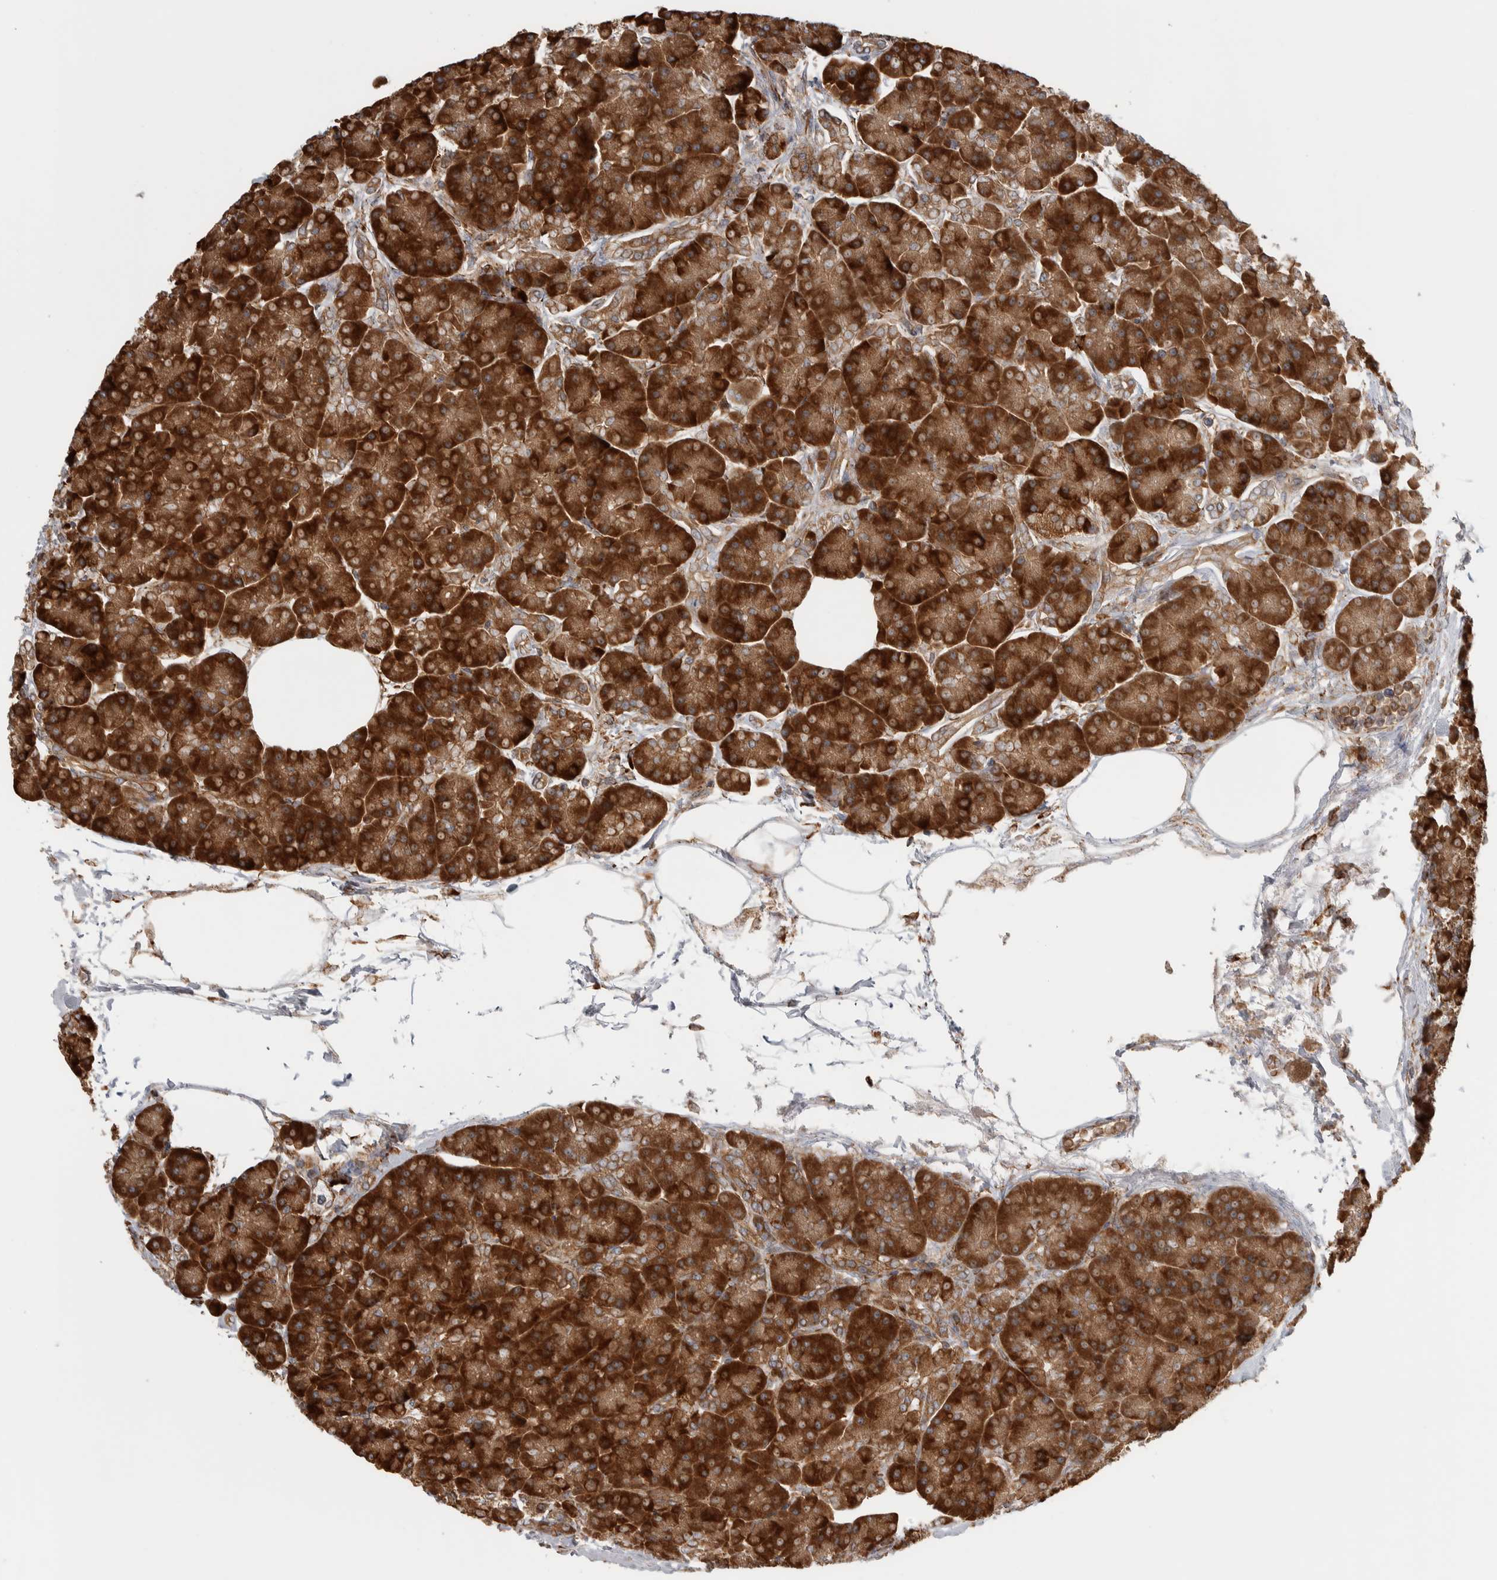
{"staining": {"intensity": "strong", "quantity": ">75%", "location": "cytoplasmic/membranous"}, "tissue": "pancreas", "cell_type": "Exocrine glandular cells", "image_type": "normal", "snomed": [{"axis": "morphology", "description": "Normal tissue, NOS"}, {"axis": "topography", "description": "Pancreas"}], "caption": "This micrograph demonstrates immunohistochemistry staining of normal pancreas, with high strong cytoplasmic/membranous expression in approximately >75% of exocrine glandular cells.", "gene": "EIF3H", "patient": {"sex": "female", "age": 70}}